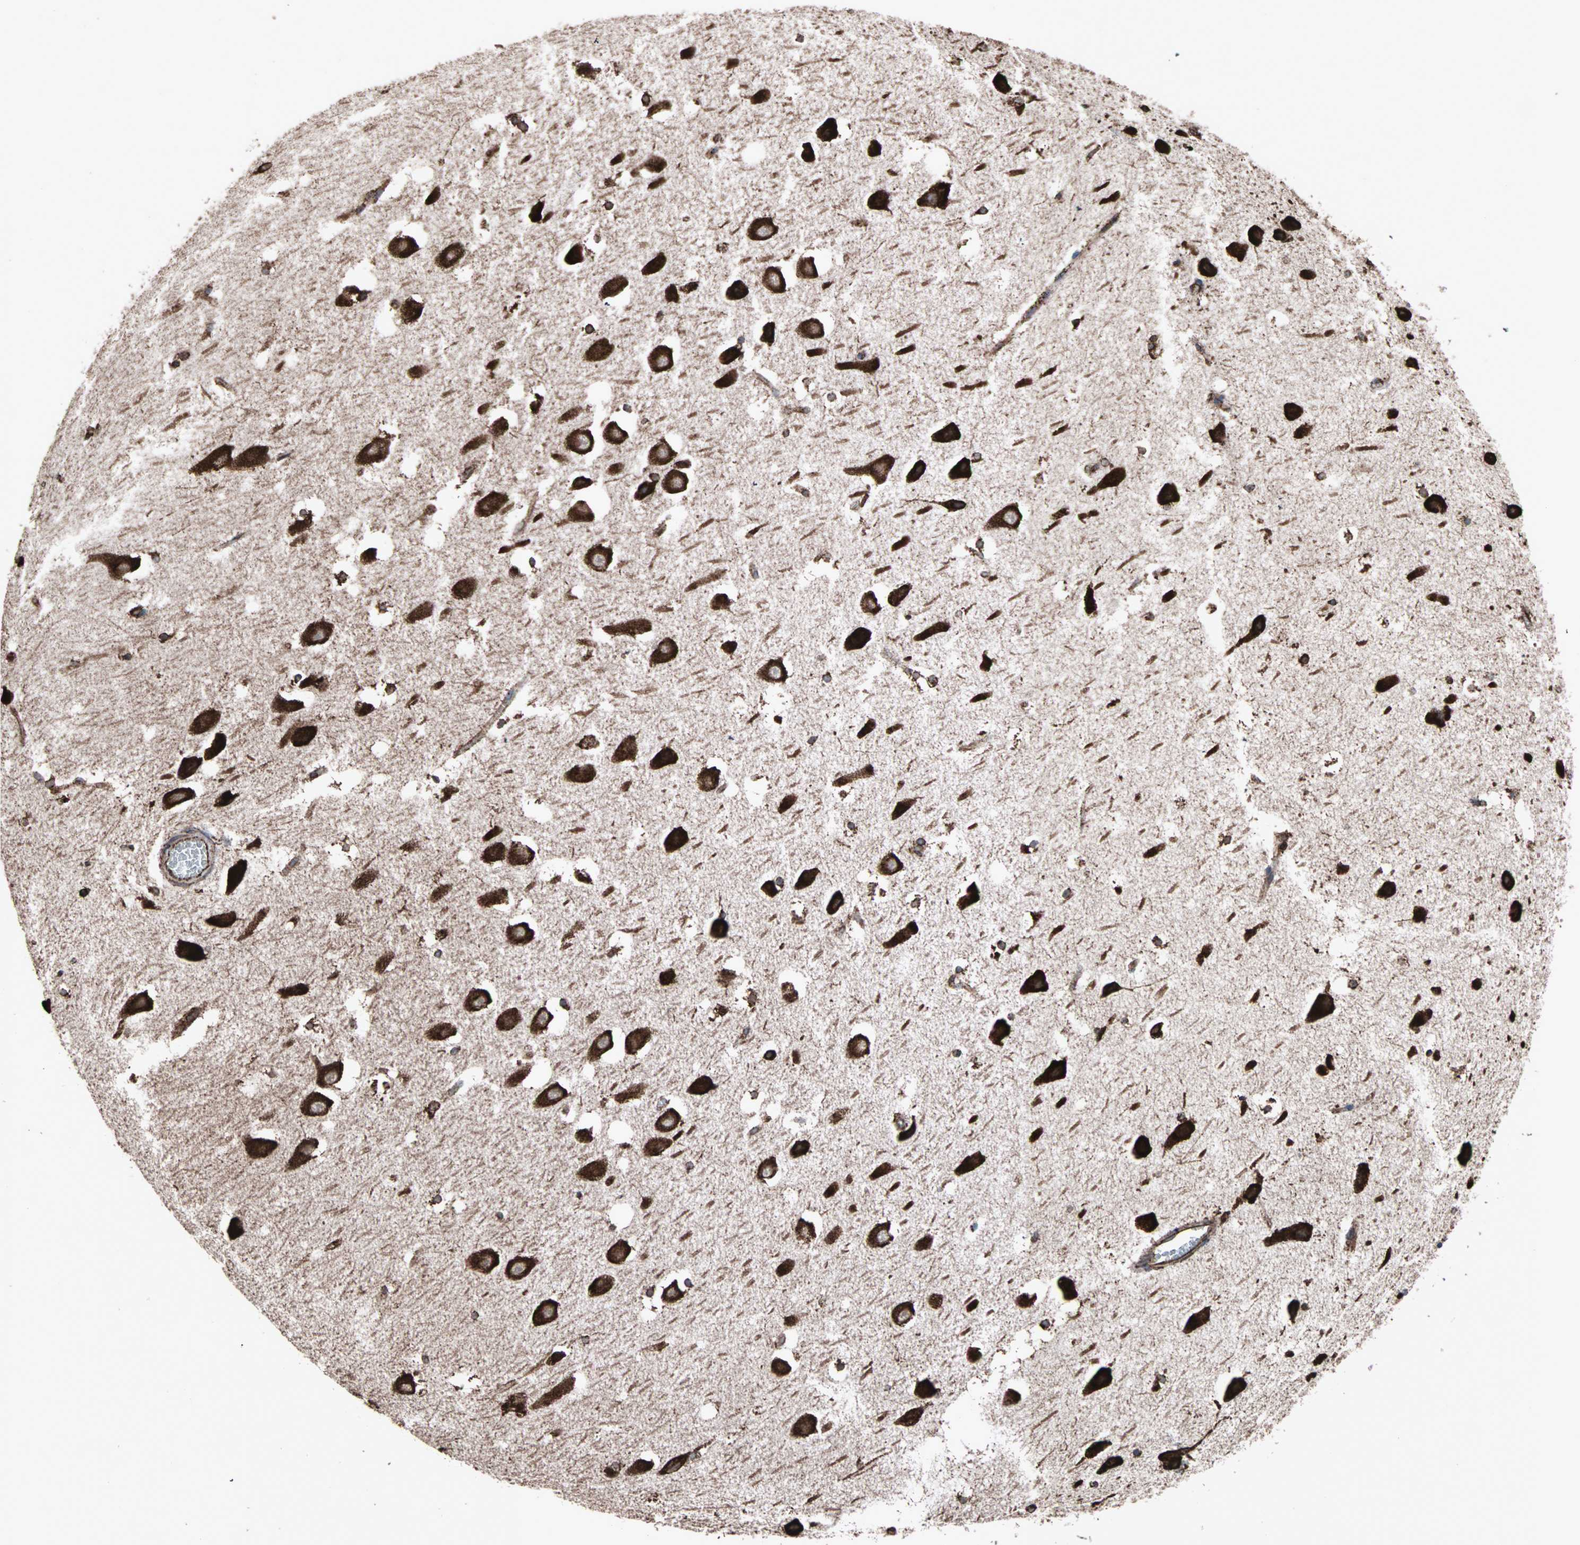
{"staining": {"intensity": "strong", "quantity": ">75%", "location": "cytoplasmic/membranous"}, "tissue": "hippocampus", "cell_type": "Glial cells", "image_type": "normal", "snomed": [{"axis": "morphology", "description": "Normal tissue, NOS"}, {"axis": "topography", "description": "Hippocampus"}], "caption": "Normal hippocampus was stained to show a protein in brown. There is high levels of strong cytoplasmic/membranous staining in about >75% of glial cells. (Brightfield microscopy of DAB IHC at high magnification).", "gene": "HSP90B1", "patient": {"sex": "male", "age": 45}}